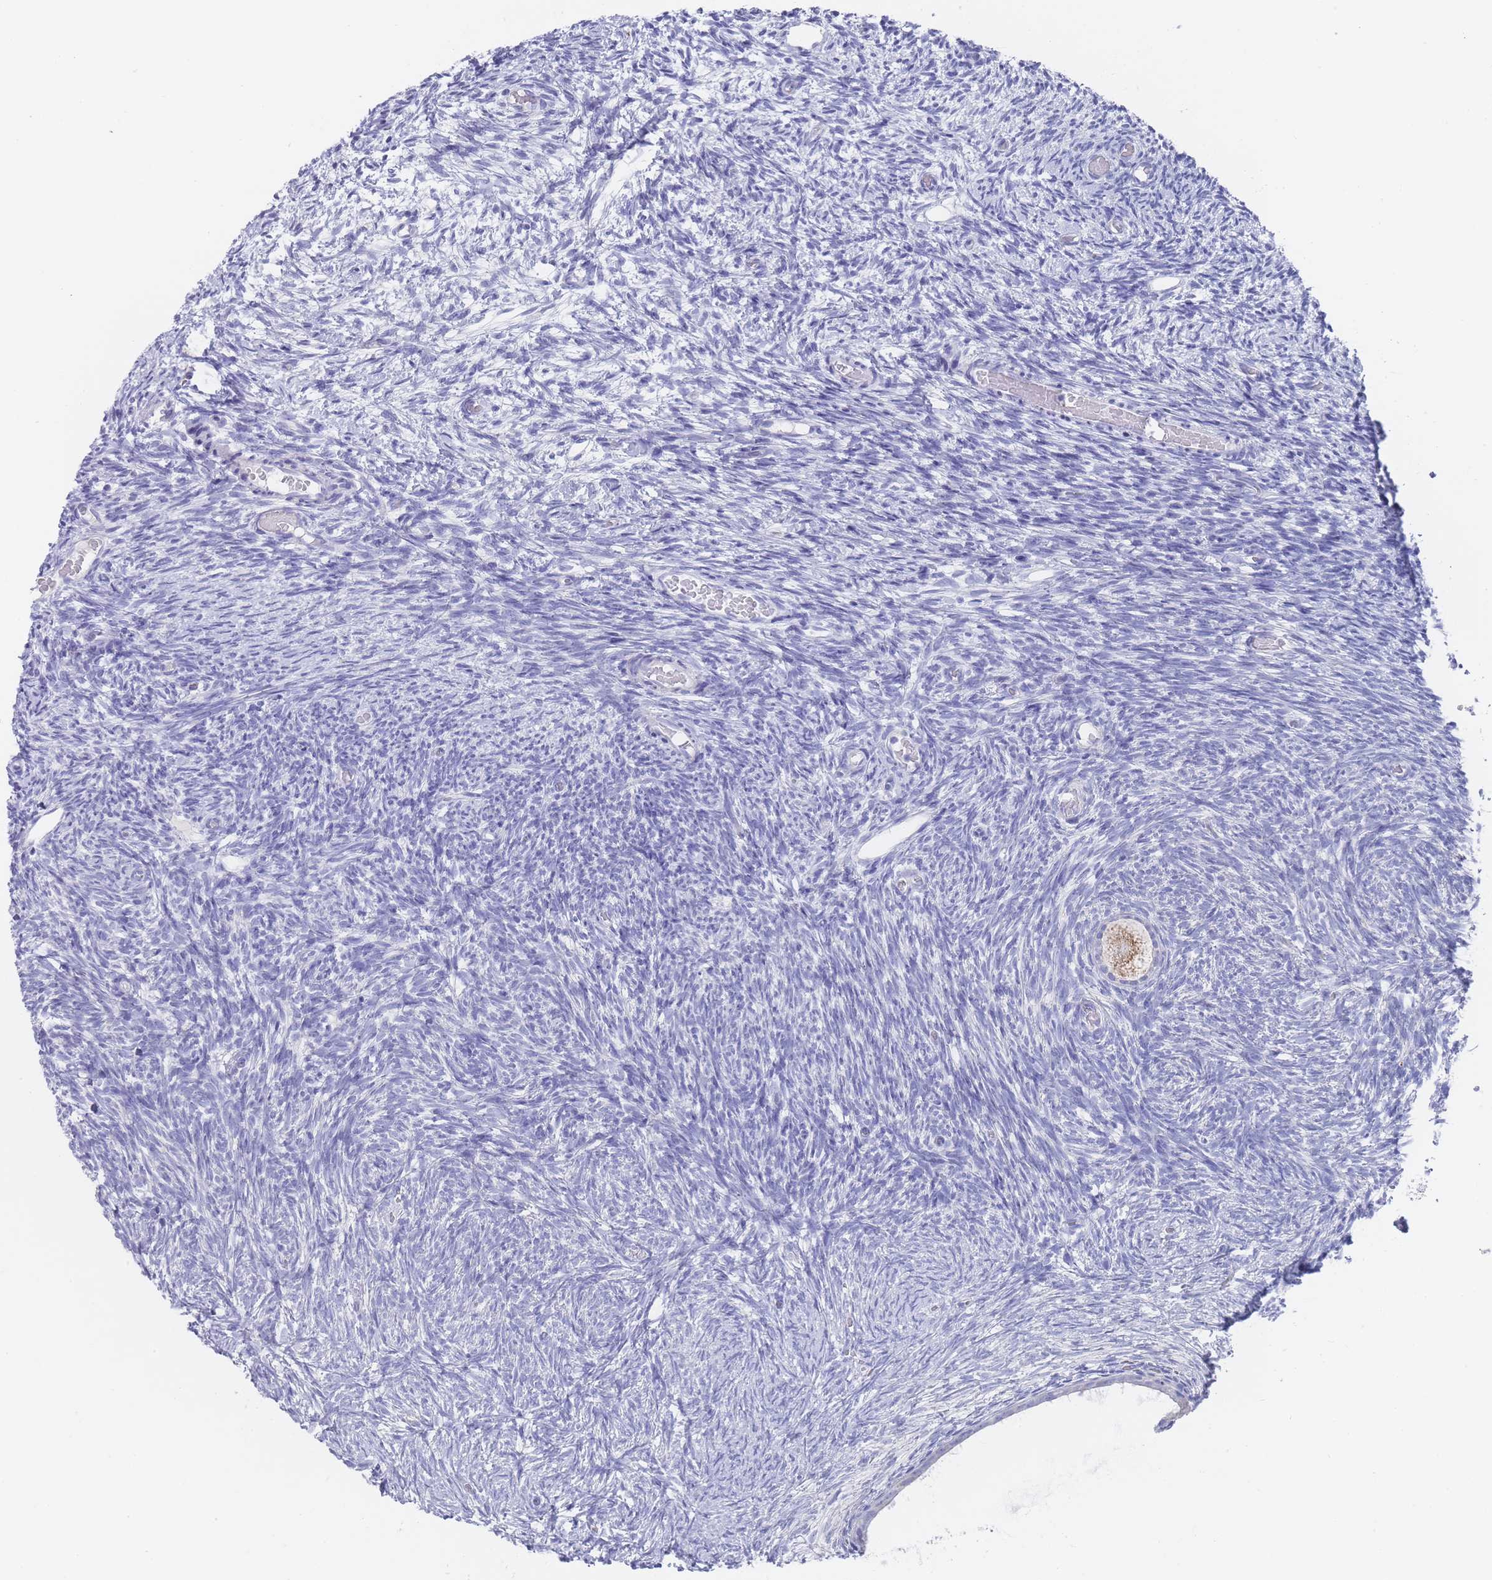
{"staining": {"intensity": "weak", "quantity": ">75%", "location": "cytoplasmic/membranous"}, "tissue": "ovary", "cell_type": "Follicle cells", "image_type": "normal", "snomed": [{"axis": "morphology", "description": "Normal tissue, NOS"}, {"axis": "topography", "description": "Ovary"}], "caption": "IHC micrograph of unremarkable human ovary stained for a protein (brown), which exhibits low levels of weak cytoplasmic/membranous staining in approximately >75% of follicle cells.", "gene": "SCCPDH", "patient": {"sex": "female", "age": 39}}